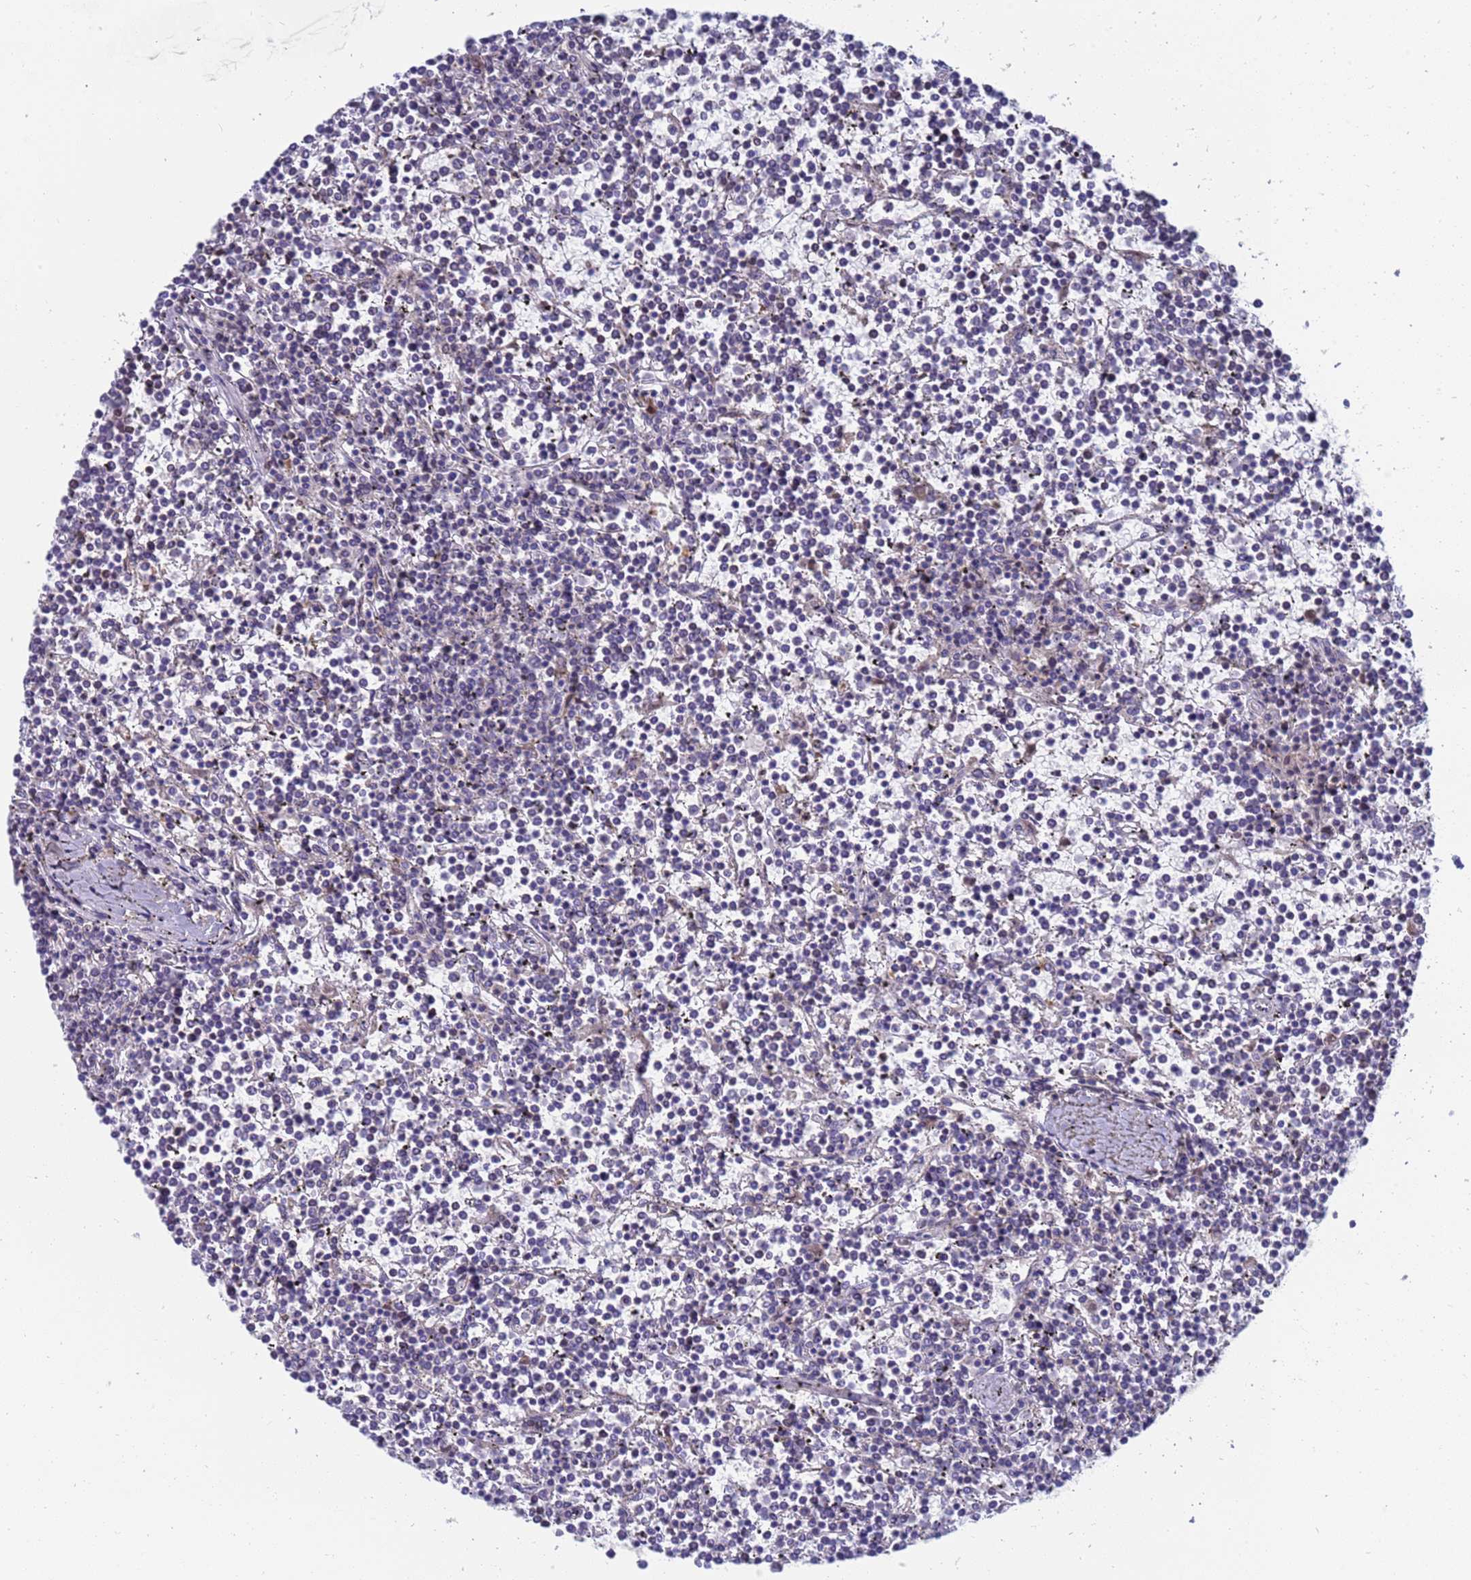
{"staining": {"intensity": "negative", "quantity": "none", "location": "none"}, "tissue": "lymphoma", "cell_type": "Tumor cells", "image_type": "cancer", "snomed": [{"axis": "morphology", "description": "Malignant lymphoma, non-Hodgkin's type, Low grade"}, {"axis": "topography", "description": "Spleen"}], "caption": "A photomicrograph of human lymphoma is negative for staining in tumor cells.", "gene": "ENOSF1", "patient": {"sex": "female", "age": 19}}